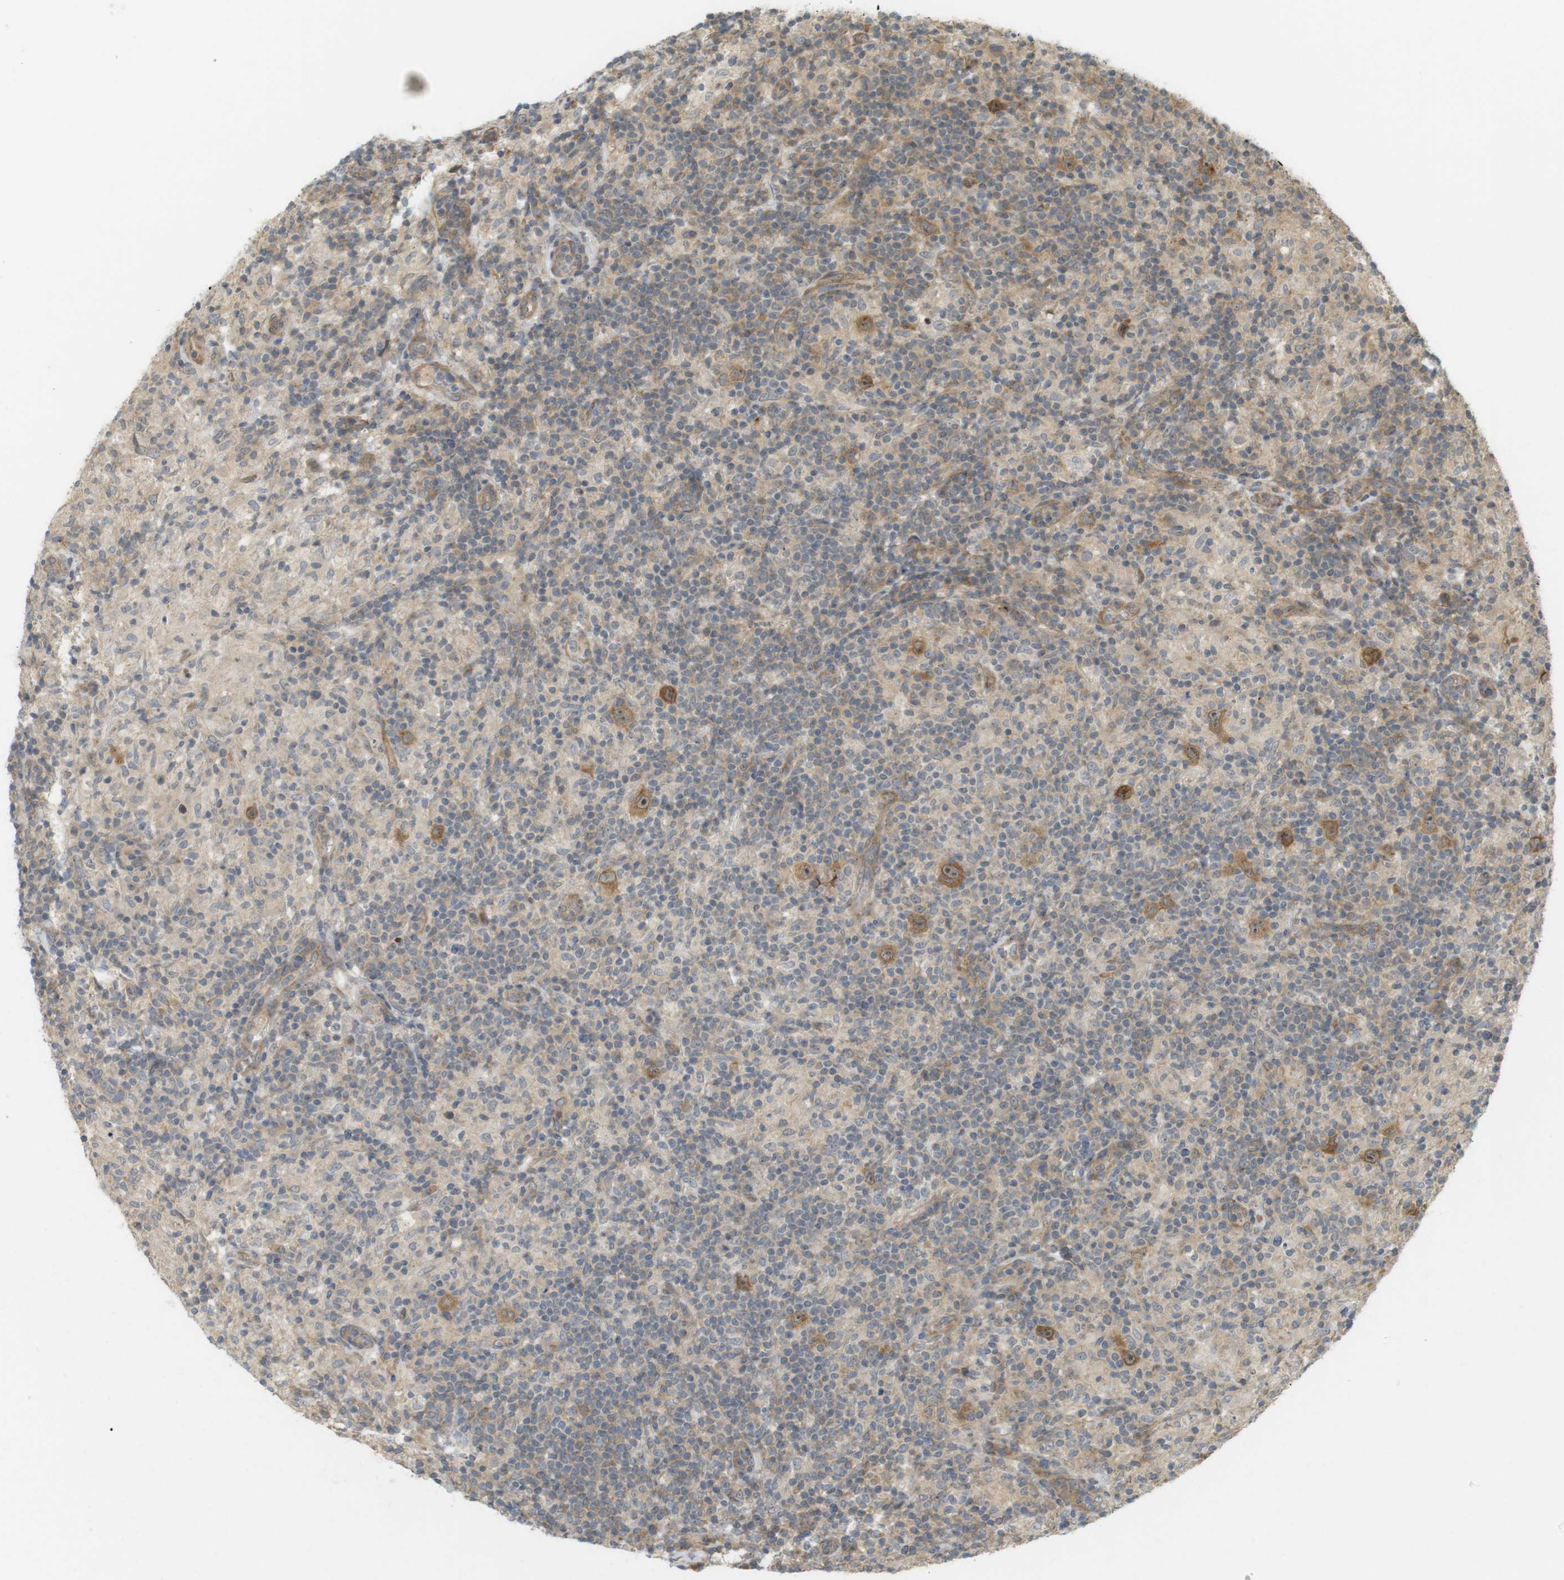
{"staining": {"intensity": "moderate", "quantity": ">75%", "location": "cytoplasmic/membranous,nuclear"}, "tissue": "lymphoma", "cell_type": "Tumor cells", "image_type": "cancer", "snomed": [{"axis": "morphology", "description": "Hodgkin's disease, NOS"}, {"axis": "topography", "description": "Lymph node"}], "caption": "Immunohistochemical staining of human lymphoma reveals medium levels of moderate cytoplasmic/membranous and nuclear staining in approximately >75% of tumor cells. (Brightfield microscopy of DAB IHC at high magnification).", "gene": "PA2G4", "patient": {"sex": "male", "age": 70}}